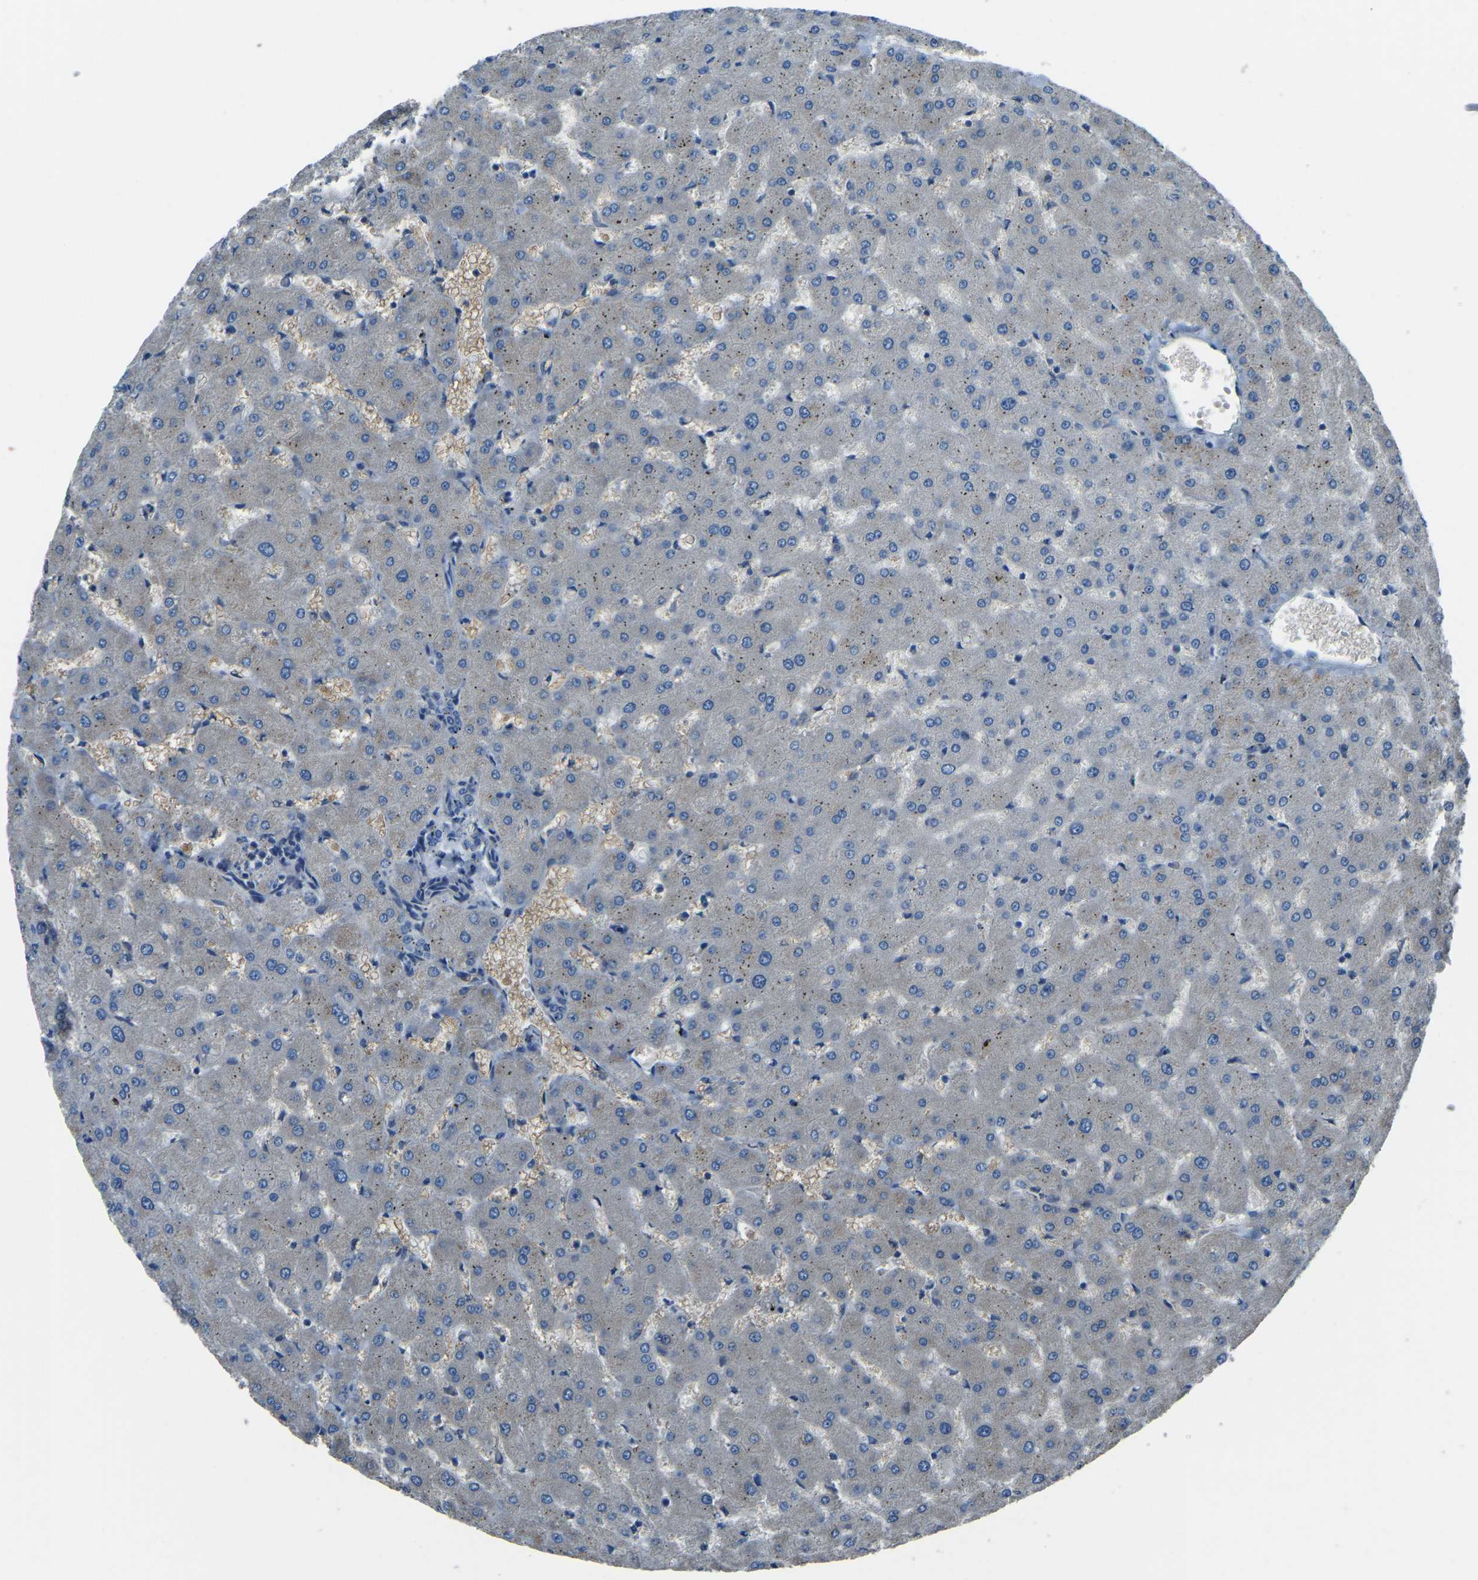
{"staining": {"intensity": "negative", "quantity": "none", "location": "none"}, "tissue": "liver", "cell_type": "Cholangiocytes", "image_type": "normal", "snomed": [{"axis": "morphology", "description": "Normal tissue, NOS"}, {"axis": "topography", "description": "Liver"}], "caption": "The histopathology image reveals no staining of cholangiocytes in normal liver.", "gene": "COL3A1", "patient": {"sex": "female", "age": 63}}